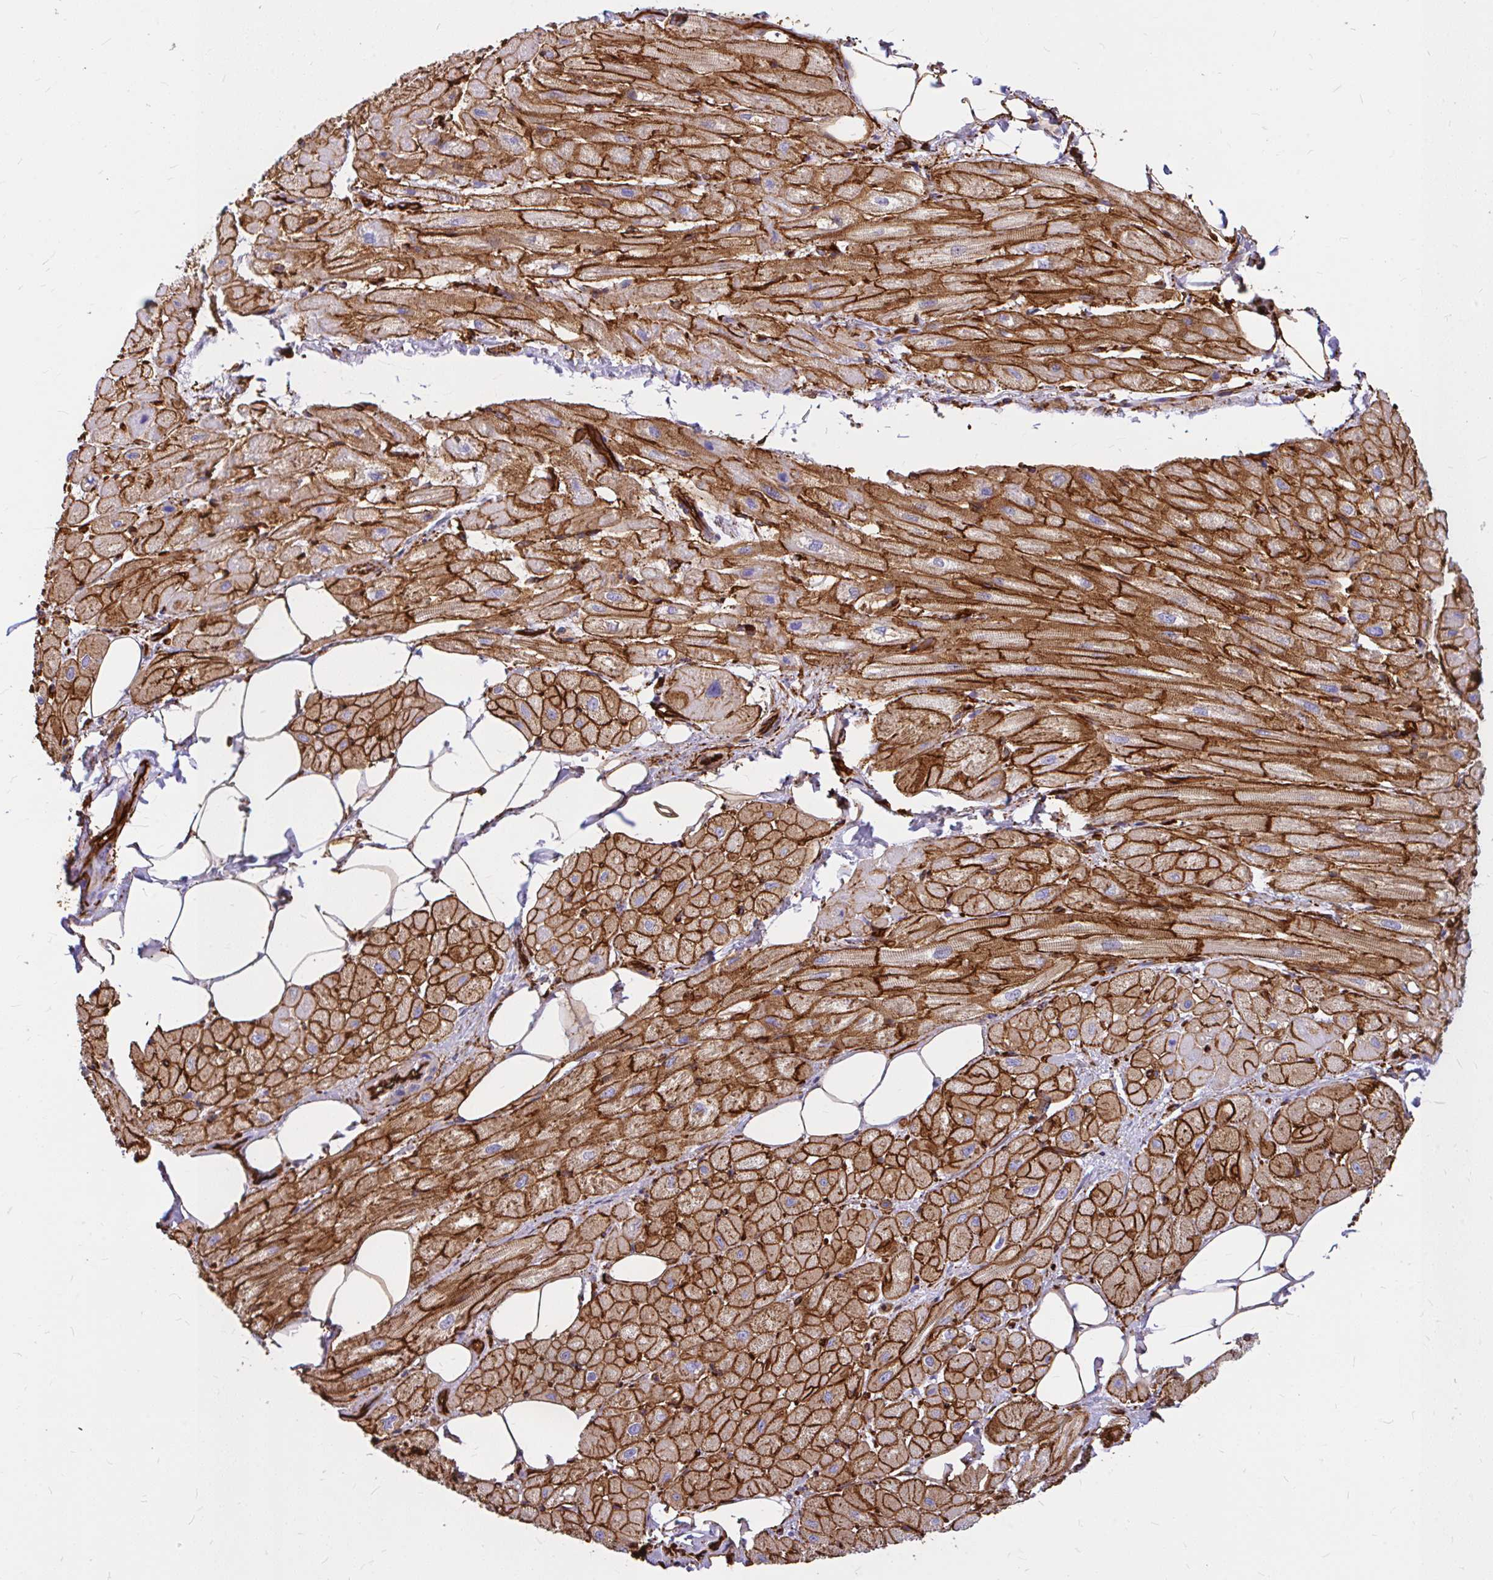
{"staining": {"intensity": "strong", "quantity": ">75%", "location": "cytoplasmic/membranous"}, "tissue": "heart muscle", "cell_type": "Cardiomyocytes", "image_type": "normal", "snomed": [{"axis": "morphology", "description": "Normal tissue, NOS"}, {"axis": "topography", "description": "Heart"}], "caption": "Heart muscle stained for a protein displays strong cytoplasmic/membranous positivity in cardiomyocytes. The staining was performed using DAB, with brown indicating positive protein expression. Nuclei are stained blue with hematoxylin.", "gene": "MAP1LC3B2", "patient": {"sex": "male", "age": 62}}